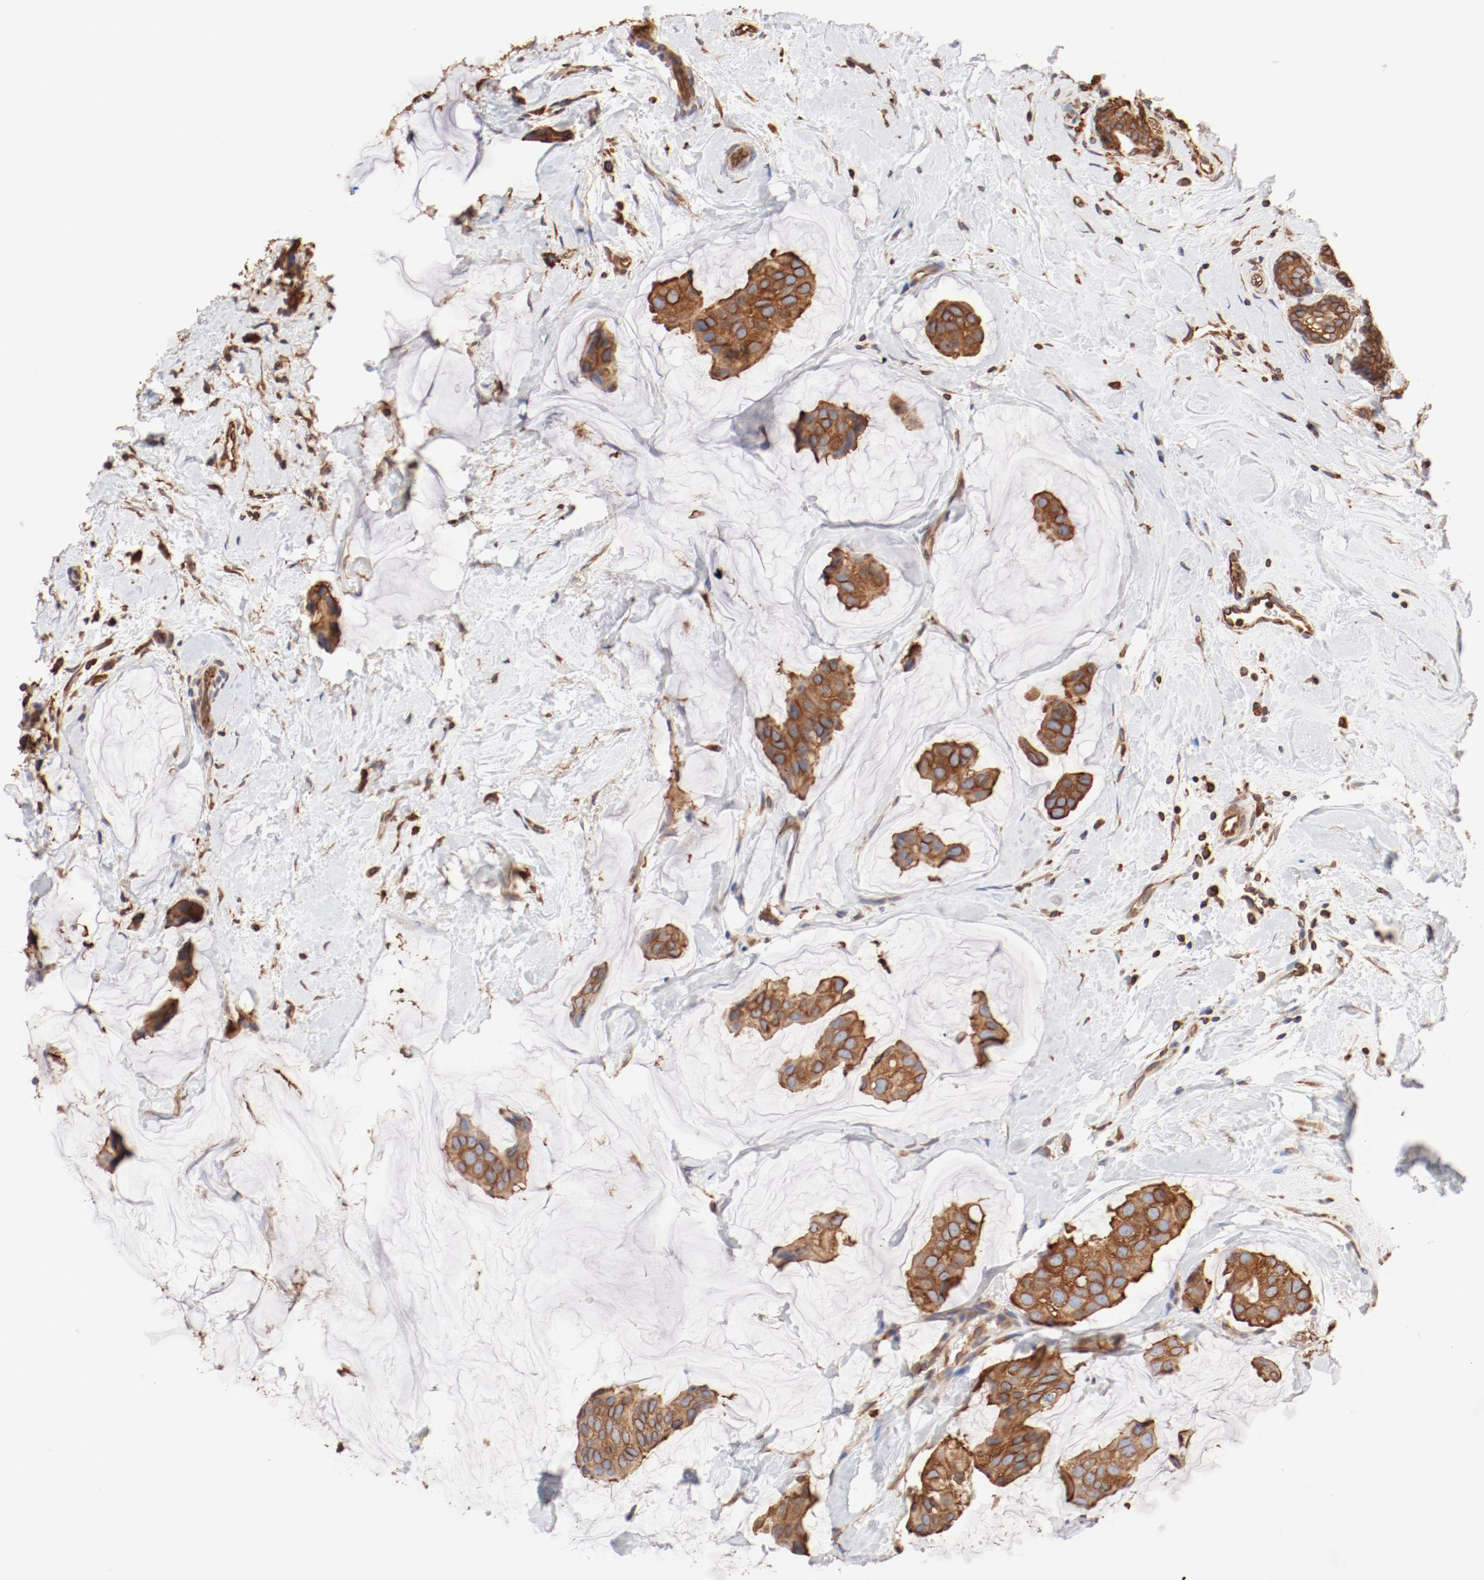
{"staining": {"intensity": "moderate", "quantity": ">75%", "location": "cytoplasmic/membranous"}, "tissue": "breast cancer", "cell_type": "Tumor cells", "image_type": "cancer", "snomed": [{"axis": "morphology", "description": "Normal tissue, NOS"}, {"axis": "morphology", "description": "Duct carcinoma"}, {"axis": "topography", "description": "Breast"}], "caption": "Approximately >75% of tumor cells in human invasive ductal carcinoma (breast) reveal moderate cytoplasmic/membranous protein staining as visualized by brown immunohistochemical staining.", "gene": "BCAP31", "patient": {"sex": "female", "age": 50}}